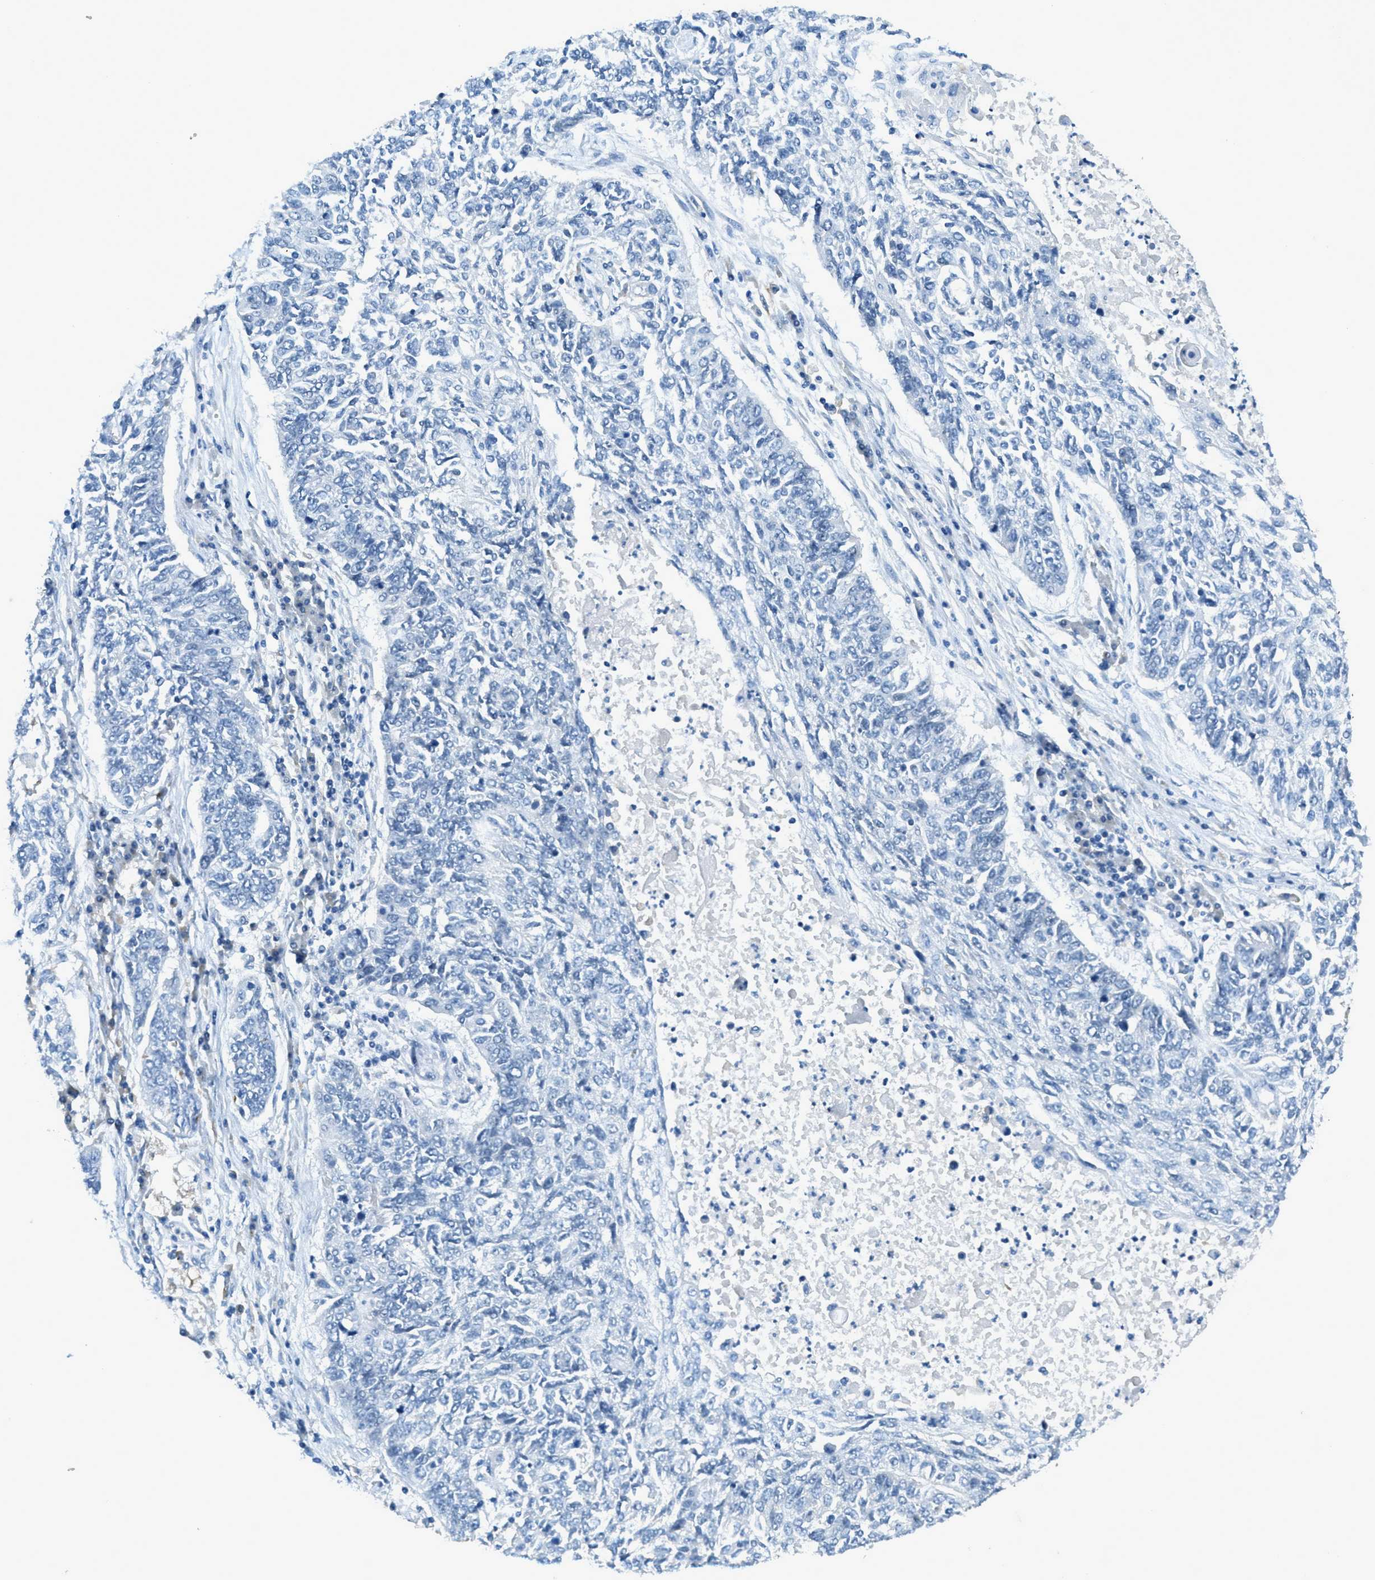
{"staining": {"intensity": "negative", "quantity": "none", "location": "none"}, "tissue": "lung cancer", "cell_type": "Tumor cells", "image_type": "cancer", "snomed": [{"axis": "morphology", "description": "Normal tissue, NOS"}, {"axis": "morphology", "description": "Squamous cell carcinoma, NOS"}, {"axis": "topography", "description": "Cartilage tissue"}, {"axis": "topography", "description": "Bronchus"}, {"axis": "topography", "description": "Lung"}], "caption": "Lung cancer stained for a protein using IHC exhibits no staining tumor cells.", "gene": "KLHL8", "patient": {"sex": "female", "age": 49}}